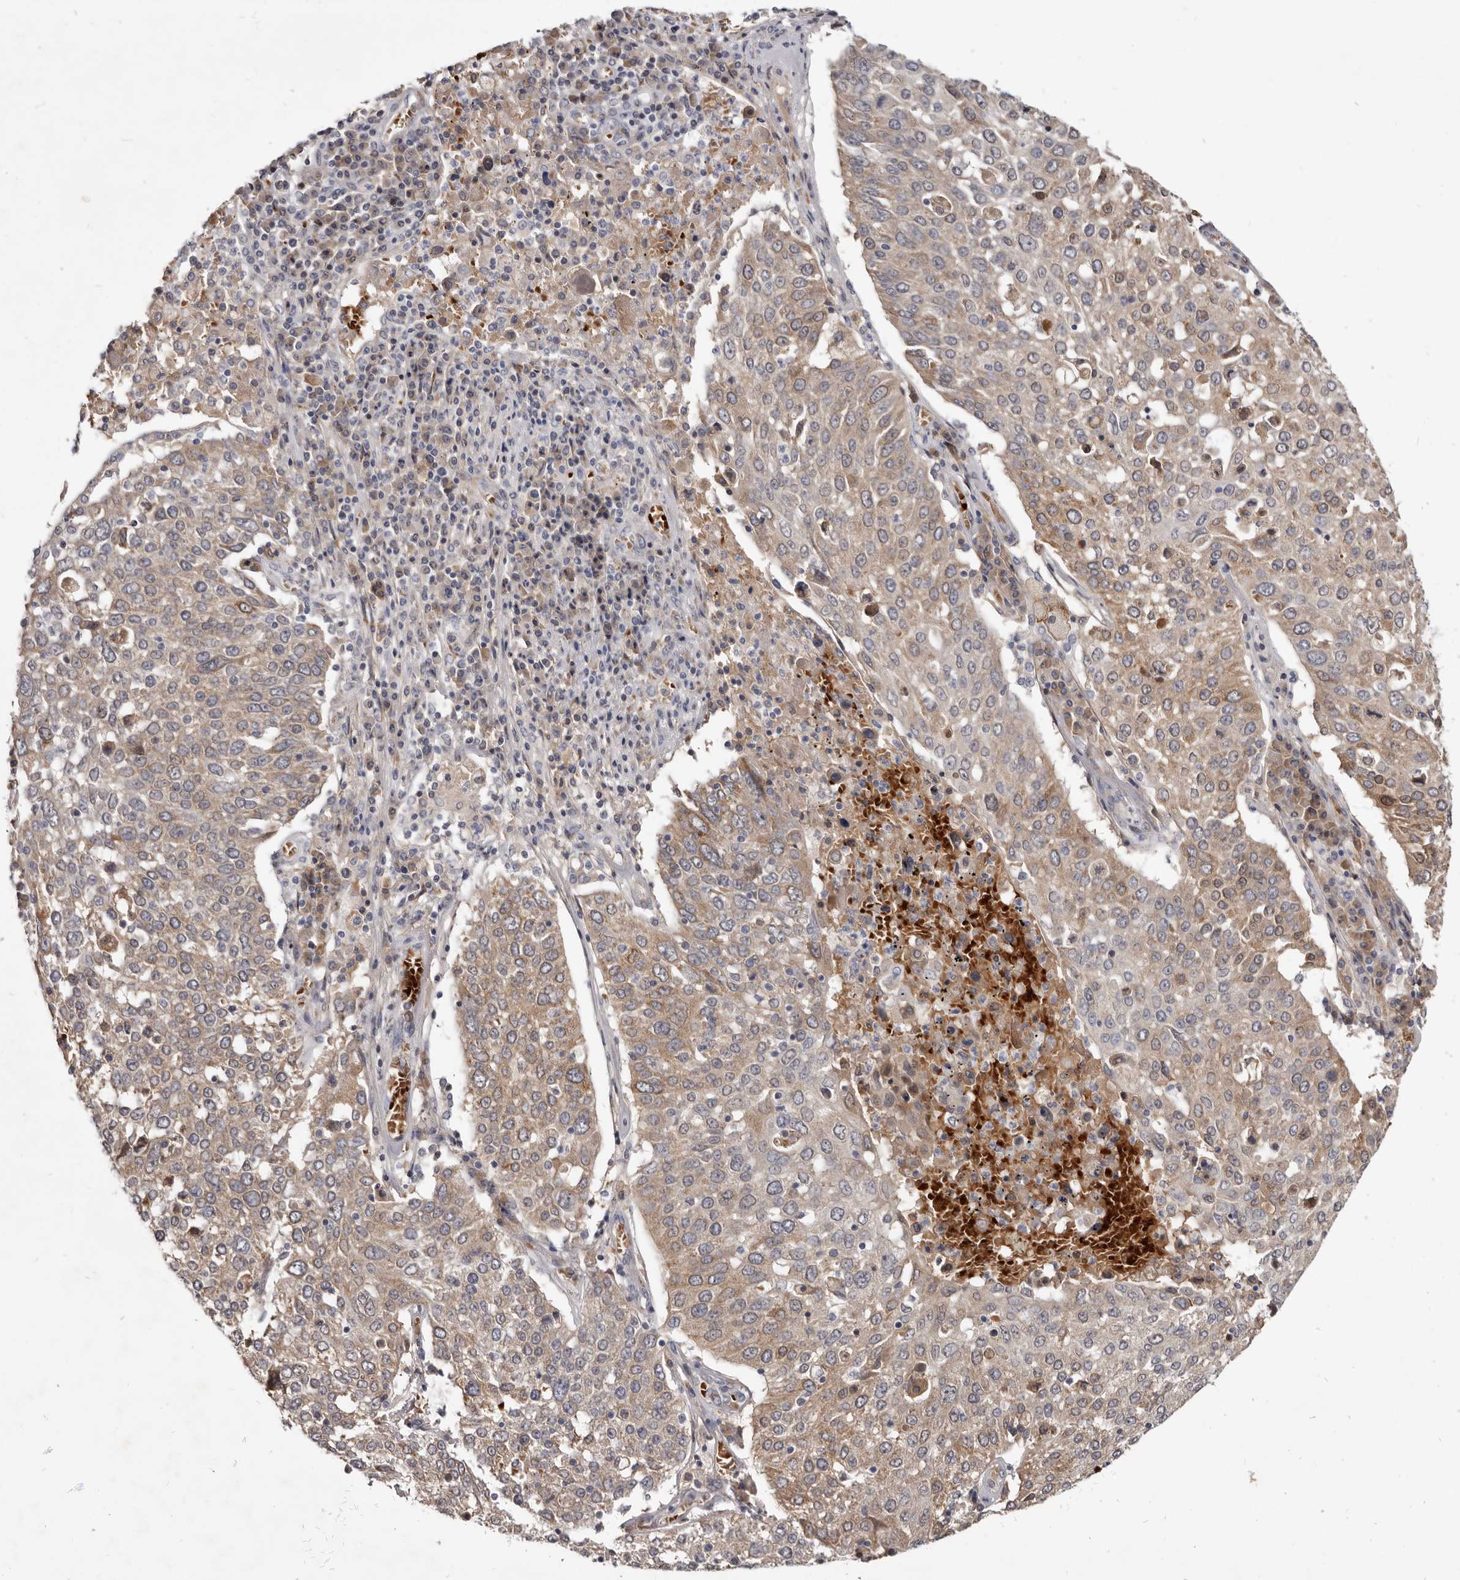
{"staining": {"intensity": "moderate", "quantity": ">75%", "location": "cytoplasmic/membranous"}, "tissue": "lung cancer", "cell_type": "Tumor cells", "image_type": "cancer", "snomed": [{"axis": "morphology", "description": "Squamous cell carcinoma, NOS"}, {"axis": "topography", "description": "Lung"}], "caption": "Lung cancer (squamous cell carcinoma) stained with IHC exhibits moderate cytoplasmic/membranous positivity in approximately >75% of tumor cells. The staining was performed using DAB (3,3'-diaminobenzidine) to visualize the protein expression in brown, while the nuclei were stained in blue with hematoxylin (Magnification: 20x).", "gene": "NENF", "patient": {"sex": "male", "age": 65}}